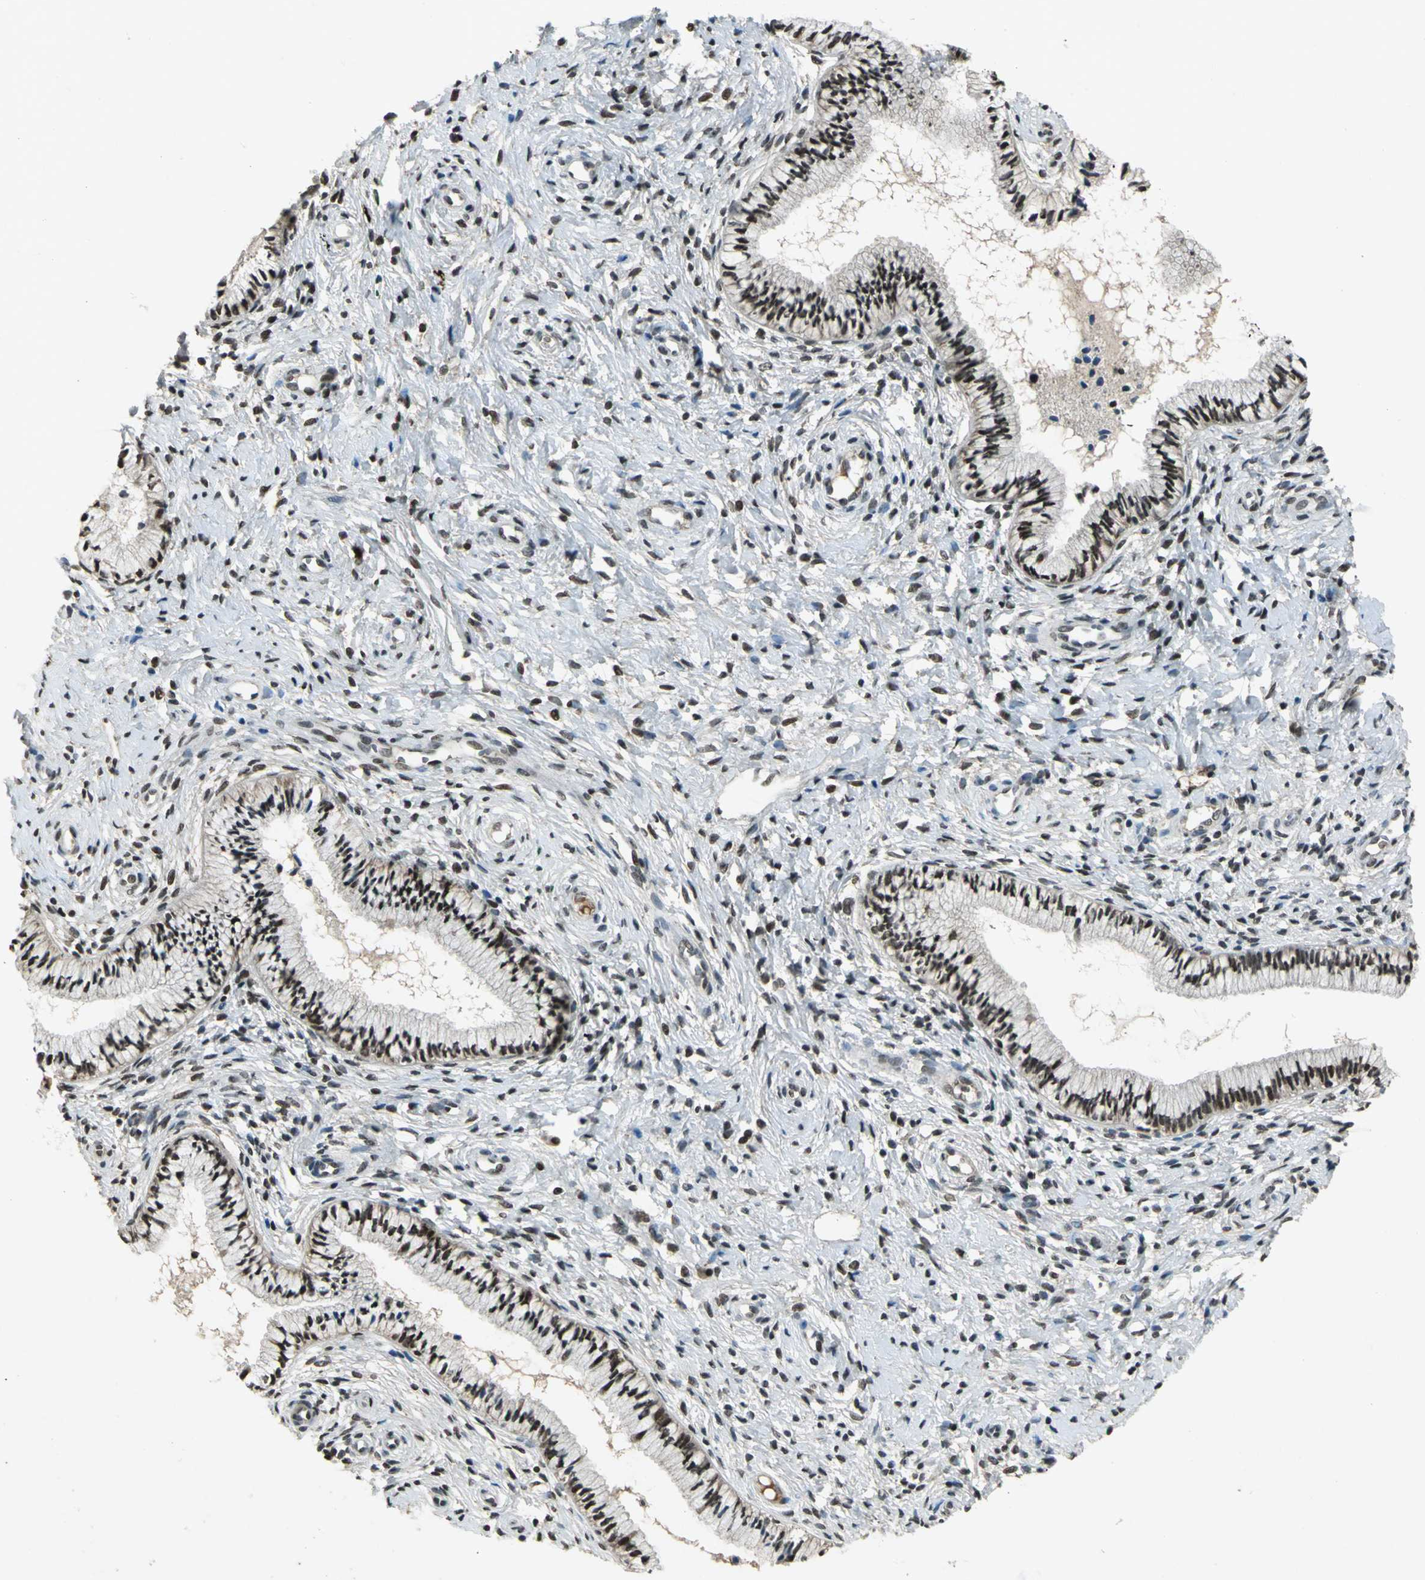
{"staining": {"intensity": "moderate", "quantity": ">75%", "location": "nuclear"}, "tissue": "cervix", "cell_type": "Glandular cells", "image_type": "normal", "snomed": [{"axis": "morphology", "description": "Normal tissue, NOS"}, {"axis": "topography", "description": "Cervix"}], "caption": "DAB (3,3'-diaminobenzidine) immunohistochemical staining of normal cervix shows moderate nuclear protein positivity in about >75% of glandular cells. (Stains: DAB in brown, nuclei in blue, Microscopy: brightfield microscopy at high magnification).", "gene": "RAD17", "patient": {"sex": "female", "age": 46}}